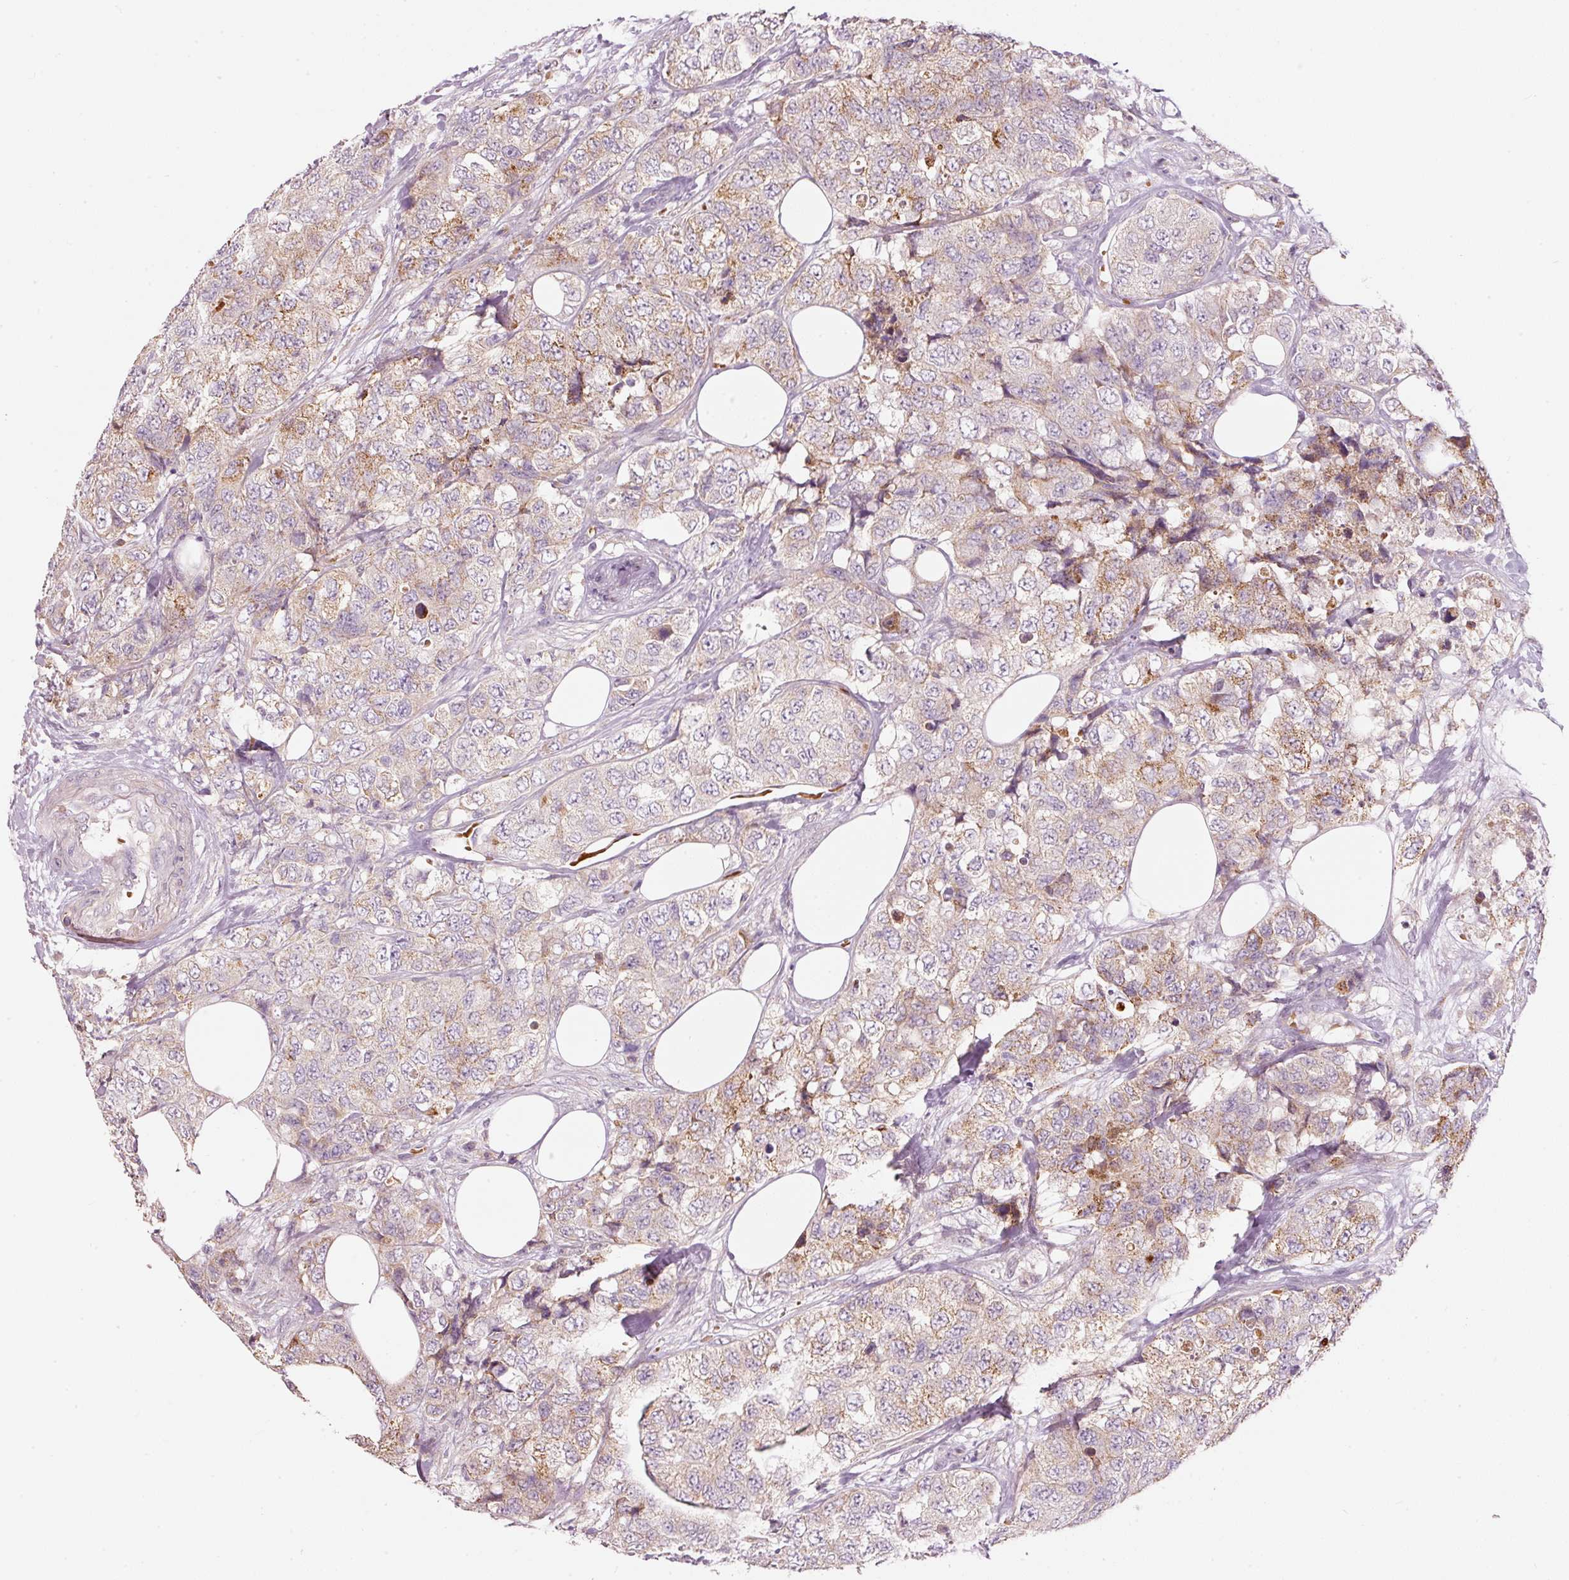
{"staining": {"intensity": "moderate", "quantity": "<25%", "location": "cytoplasmic/membranous"}, "tissue": "urothelial cancer", "cell_type": "Tumor cells", "image_type": "cancer", "snomed": [{"axis": "morphology", "description": "Urothelial carcinoma, High grade"}, {"axis": "topography", "description": "Urinary bladder"}], "caption": "IHC (DAB (3,3'-diaminobenzidine)) staining of human urothelial carcinoma (high-grade) reveals moderate cytoplasmic/membranous protein positivity in approximately <25% of tumor cells.", "gene": "KLHL21", "patient": {"sex": "female", "age": 78}}